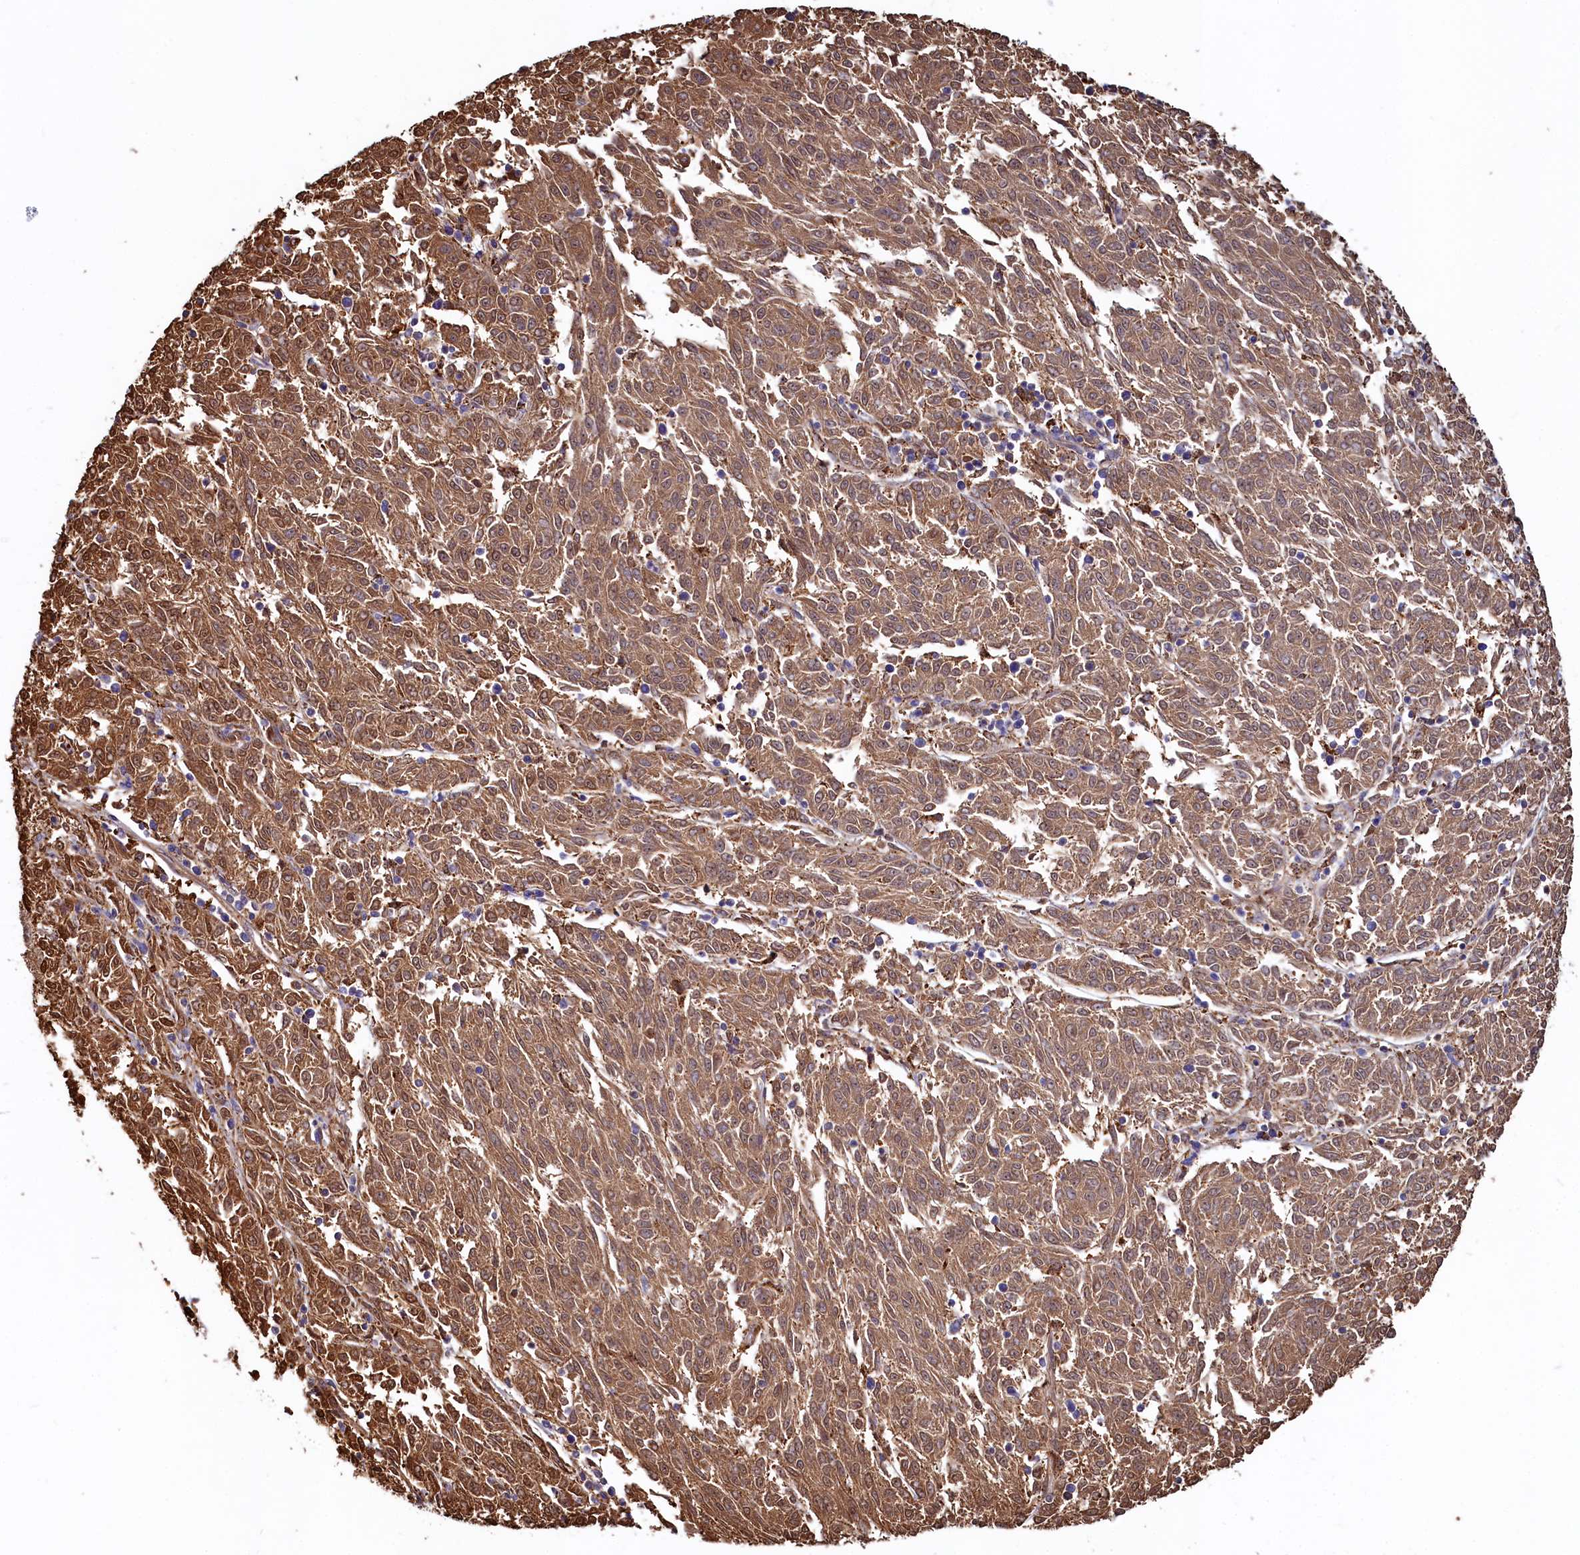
{"staining": {"intensity": "moderate", "quantity": ">75%", "location": "cytoplasmic/membranous"}, "tissue": "melanoma", "cell_type": "Tumor cells", "image_type": "cancer", "snomed": [{"axis": "morphology", "description": "Malignant melanoma, NOS"}, {"axis": "topography", "description": "Skin"}], "caption": "Immunohistochemical staining of human malignant melanoma reveals moderate cytoplasmic/membranous protein staining in approximately >75% of tumor cells. (Stains: DAB in brown, nuclei in blue, Microscopy: brightfield microscopy at high magnification).", "gene": "ASTE1", "patient": {"sex": "female", "age": 72}}